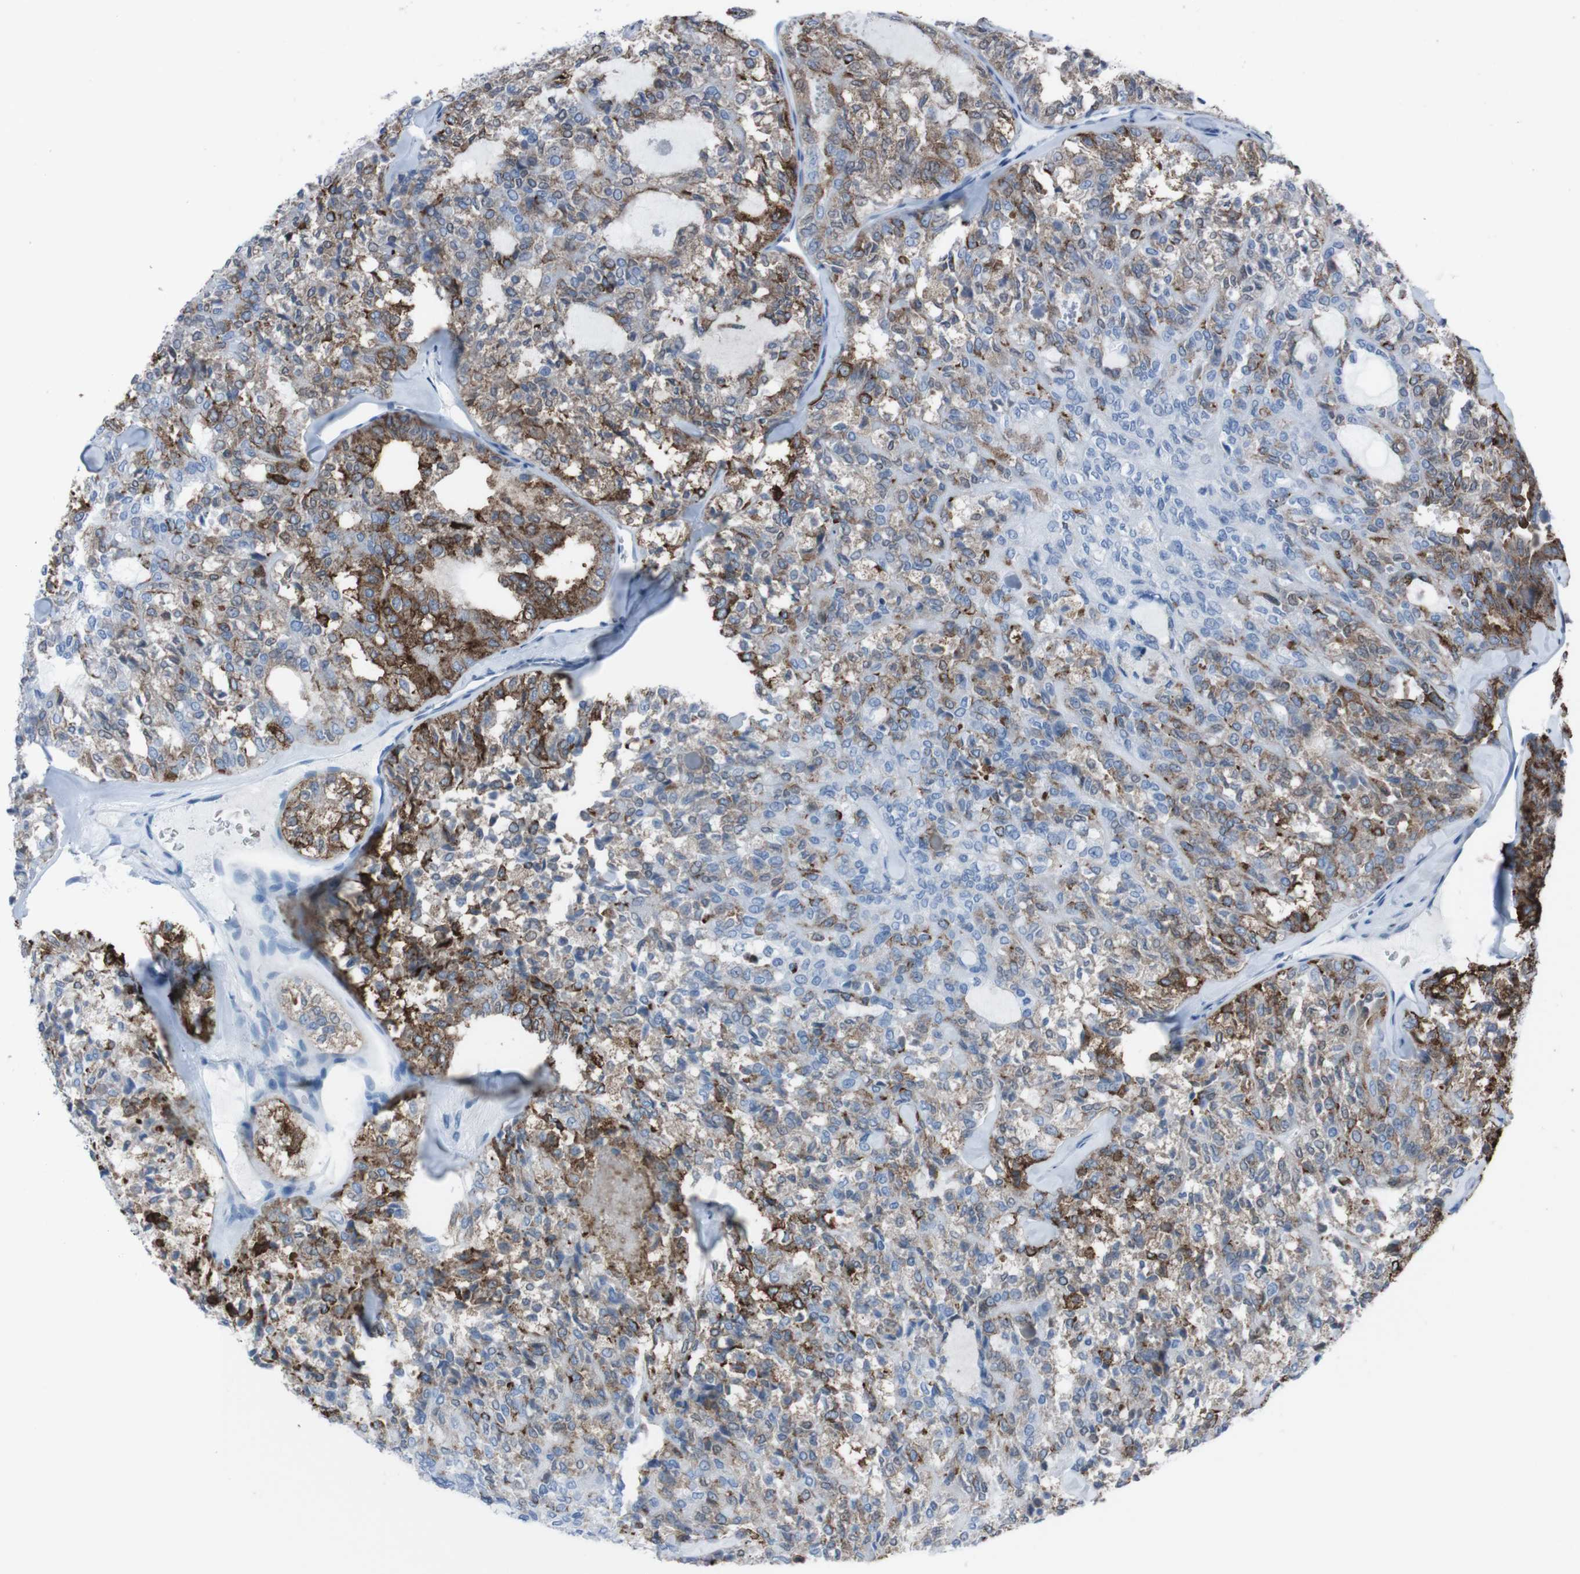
{"staining": {"intensity": "moderate", "quantity": "25%-75%", "location": "cytoplasmic/membranous"}, "tissue": "thyroid cancer", "cell_type": "Tumor cells", "image_type": "cancer", "snomed": [{"axis": "morphology", "description": "Follicular adenoma carcinoma, NOS"}, {"axis": "topography", "description": "Thyroid gland"}], "caption": "Immunohistochemical staining of thyroid follicular adenoma carcinoma displays medium levels of moderate cytoplasmic/membranous positivity in about 25%-75% of tumor cells. (DAB = brown stain, brightfield microscopy at high magnification).", "gene": "ST6GAL1", "patient": {"sex": "male", "age": 75}}